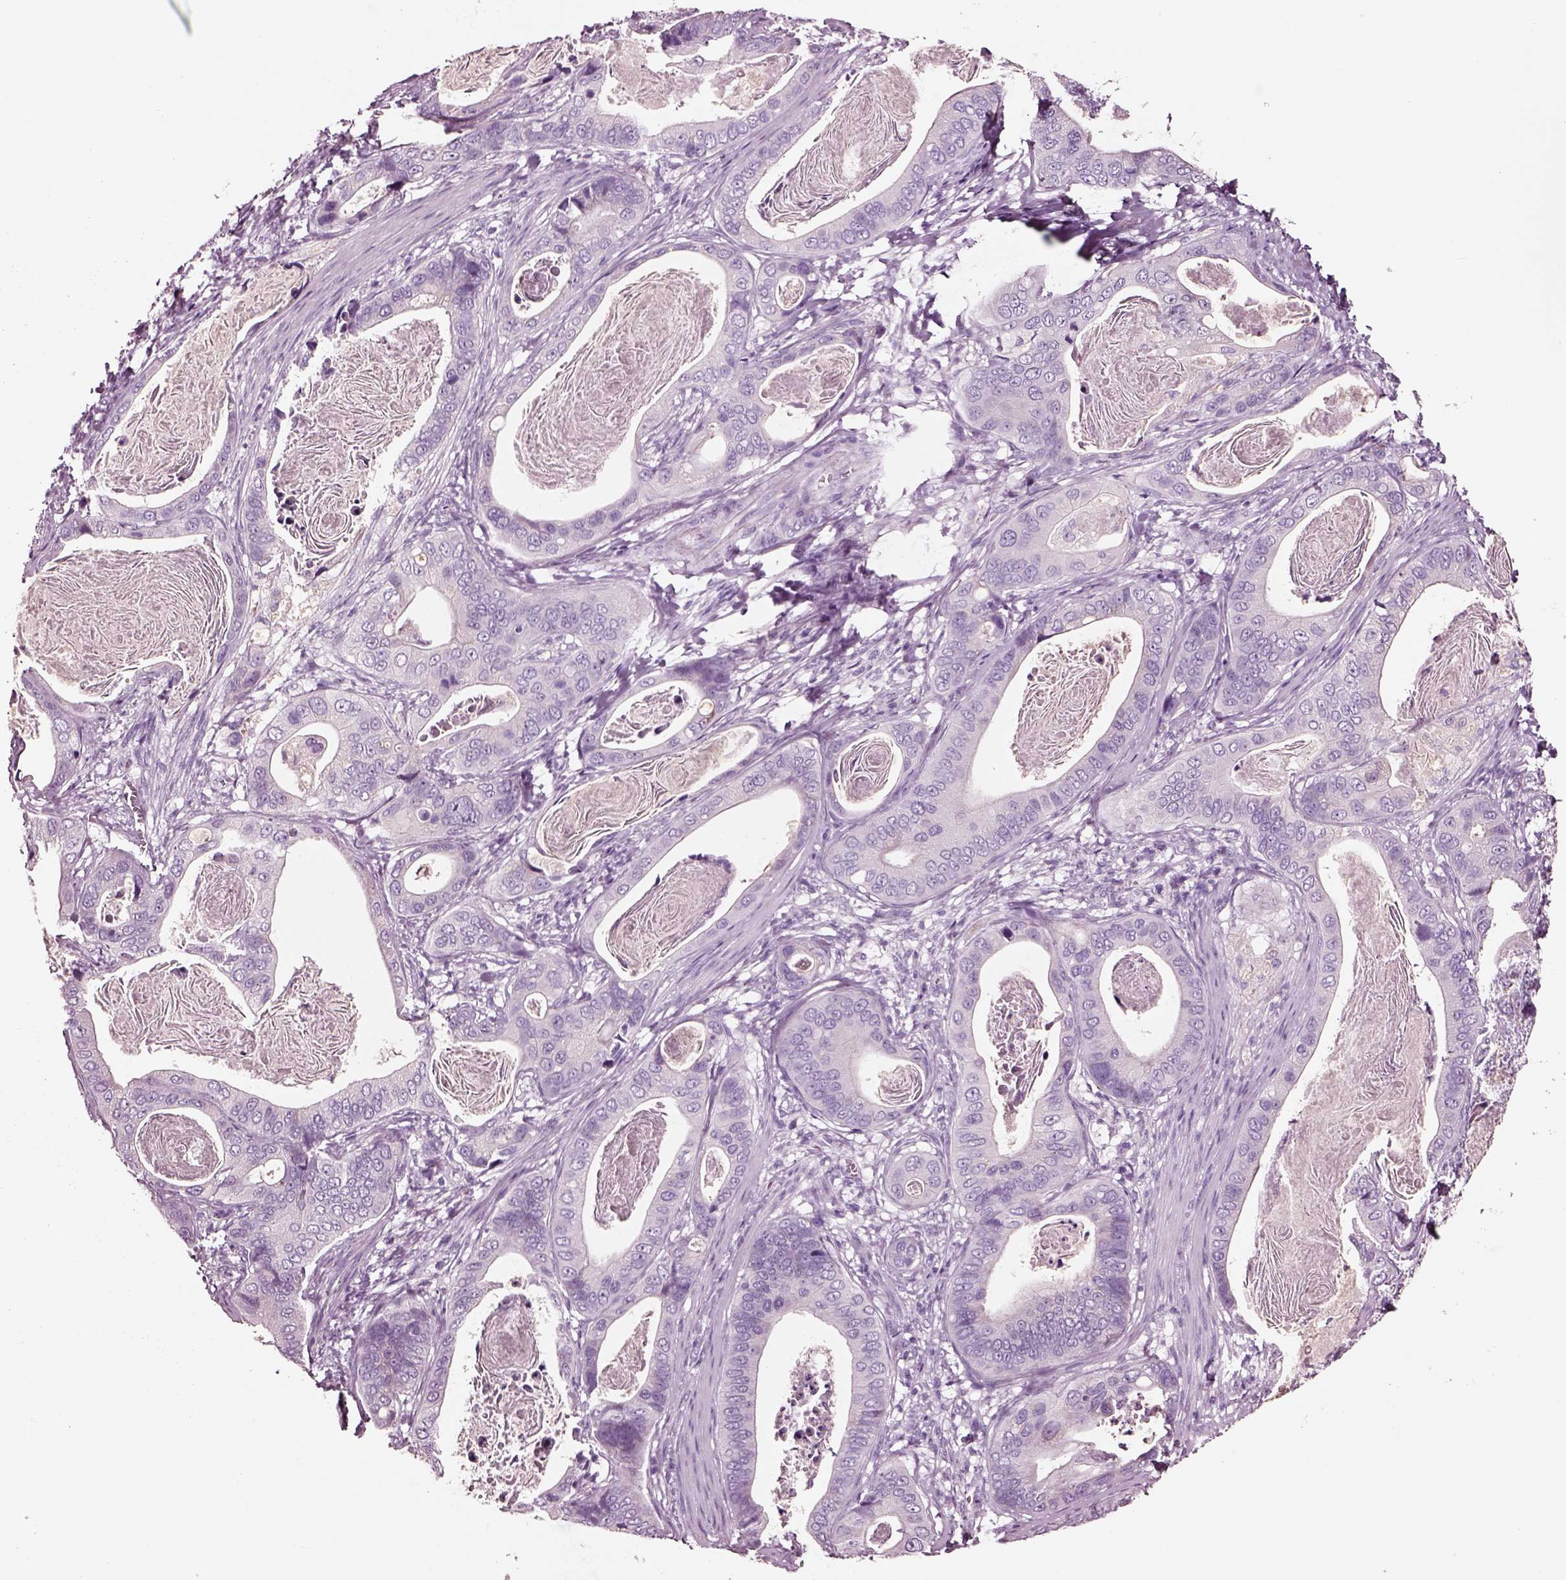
{"staining": {"intensity": "negative", "quantity": "none", "location": "none"}, "tissue": "stomach cancer", "cell_type": "Tumor cells", "image_type": "cancer", "snomed": [{"axis": "morphology", "description": "Adenocarcinoma, NOS"}, {"axis": "topography", "description": "Stomach"}], "caption": "Stomach cancer stained for a protein using immunohistochemistry shows no positivity tumor cells.", "gene": "NMRK2", "patient": {"sex": "male", "age": 84}}